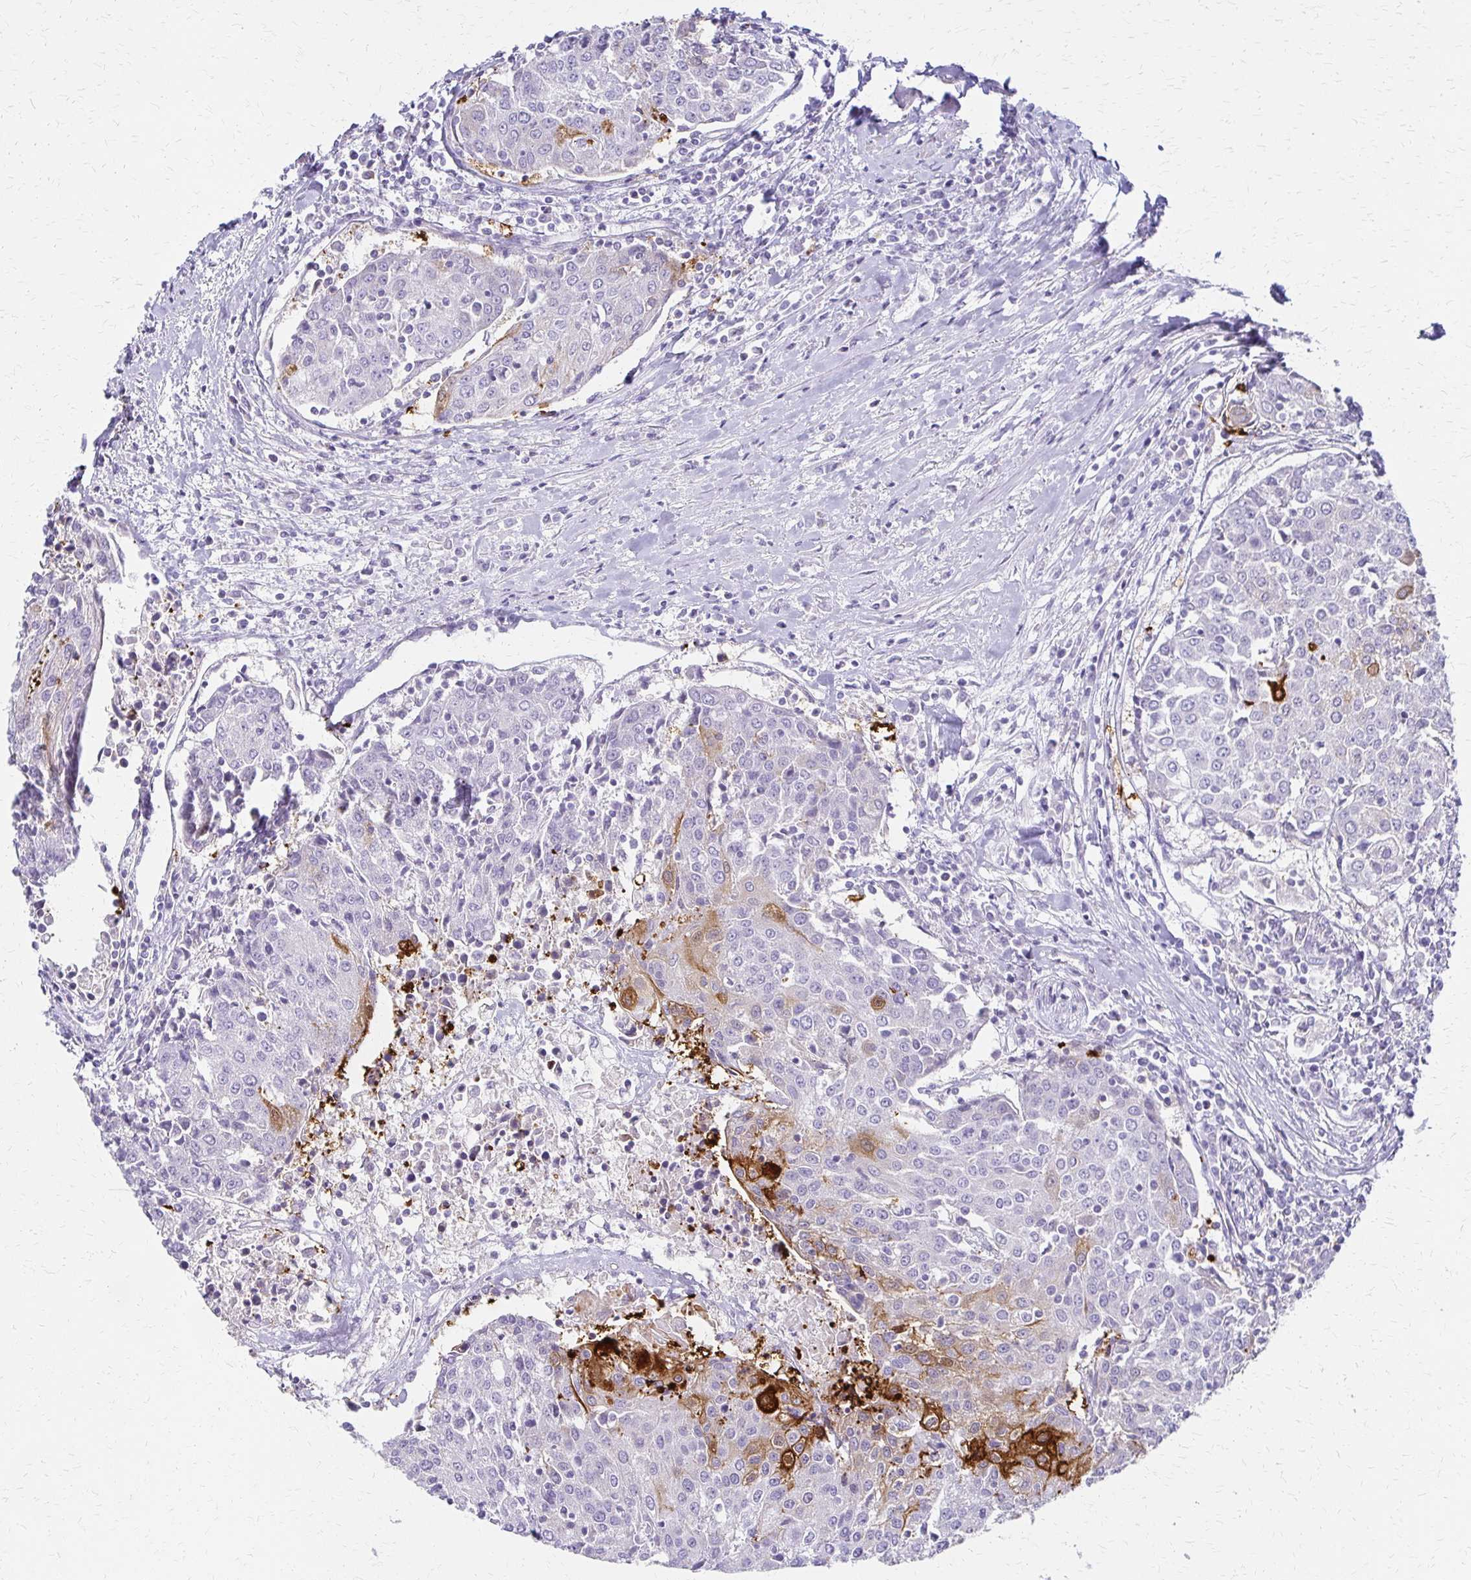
{"staining": {"intensity": "strong", "quantity": "<25%", "location": "cytoplasmic/membranous"}, "tissue": "urothelial cancer", "cell_type": "Tumor cells", "image_type": "cancer", "snomed": [{"axis": "morphology", "description": "Urothelial carcinoma, High grade"}, {"axis": "topography", "description": "Urinary bladder"}], "caption": "Protein staining of urothelial cancer tissue displays strong cytoplasmic/membranous staining in approximately <25% of tumor cells.", "gene": "IVL", "patient": {"sex": "female", "age": 85}}